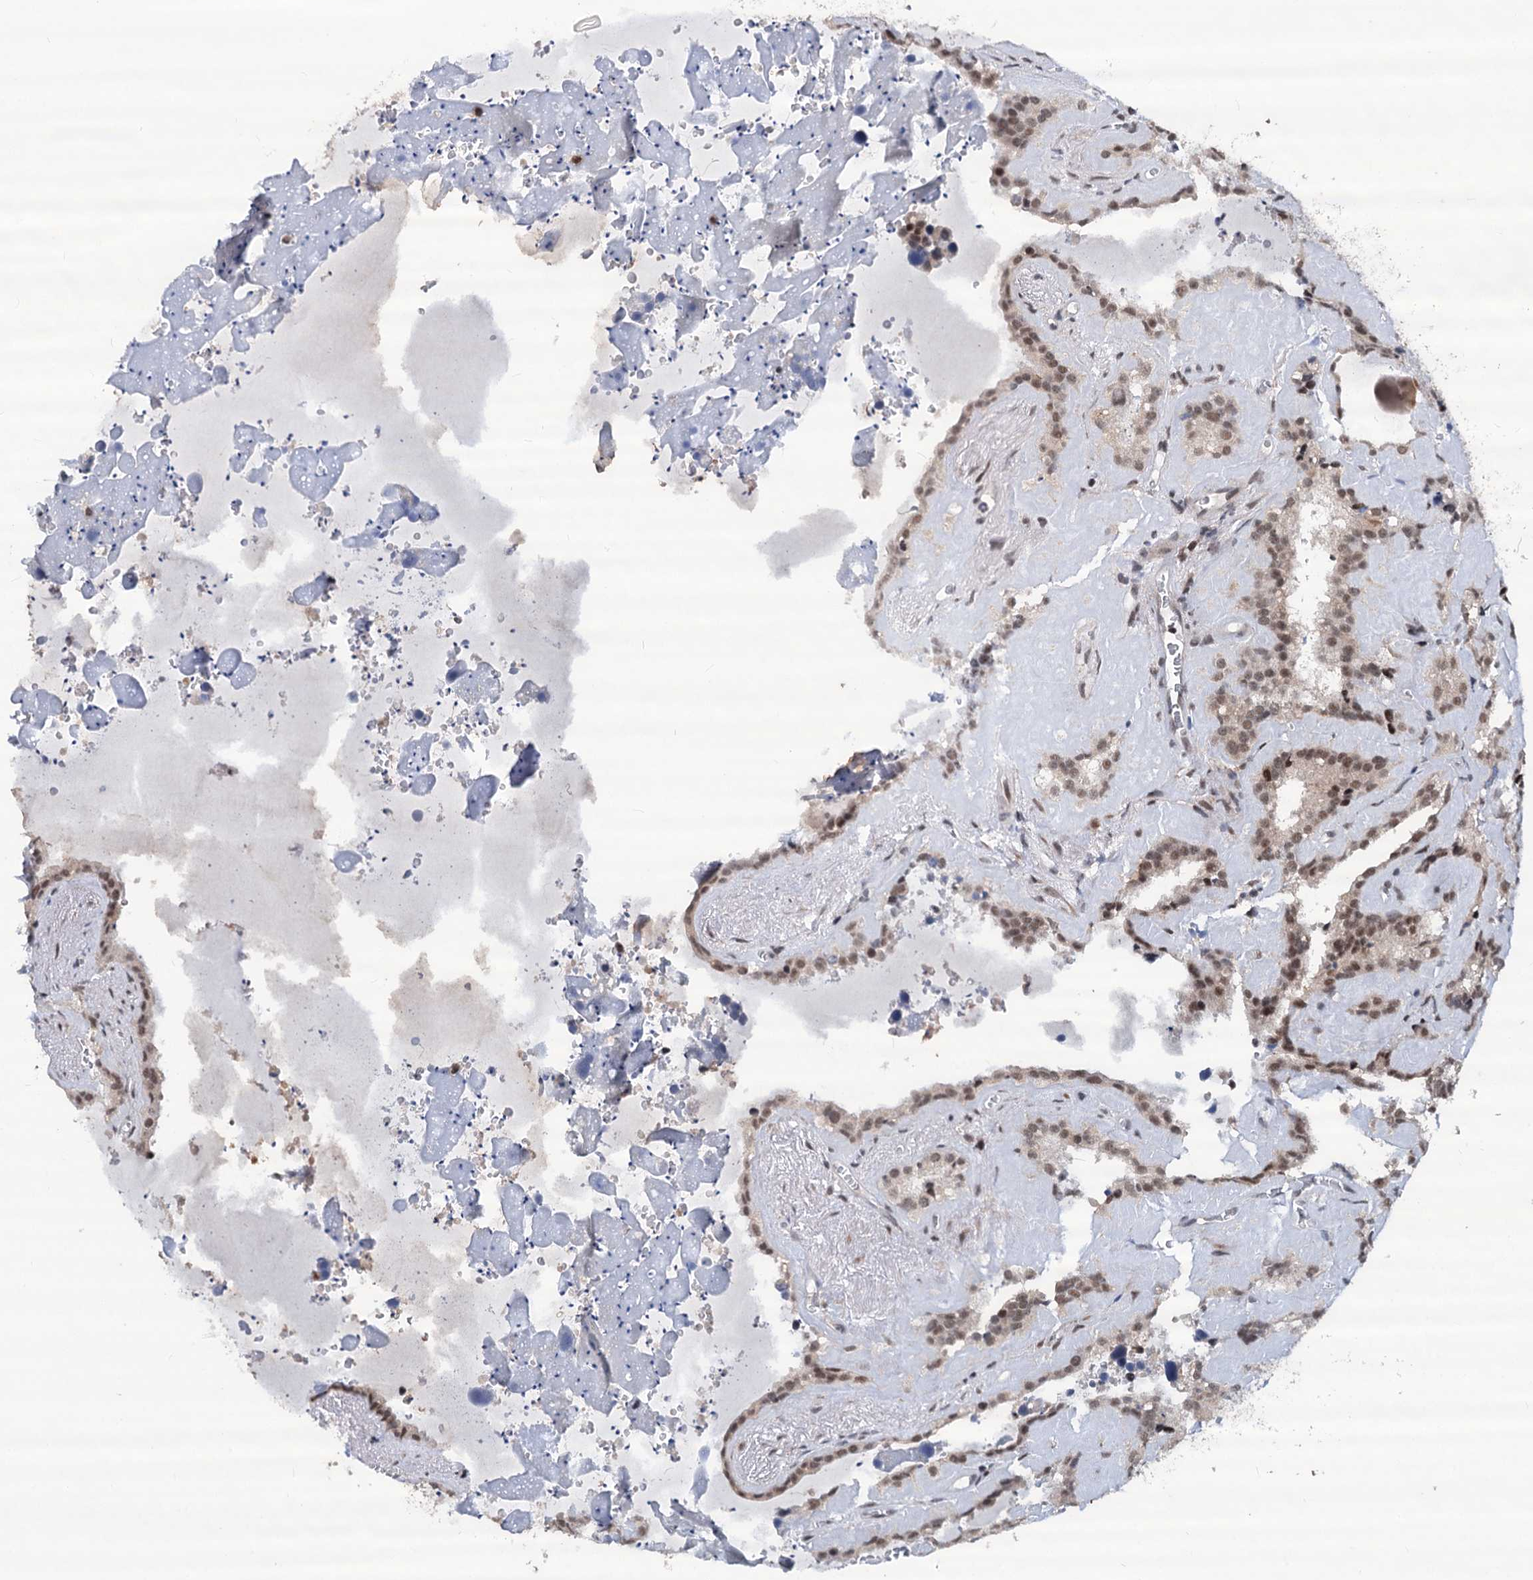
{"staining": {"intensity": "weak", "quantity": ">75%", "location": "nuclear"}, "tissue": "seminal vesicle", "cell_type": "Glandular cells", "image_type": "normal", "snomed": [{"axis": "morphology", "description": "Normal tissue, NOS"}, {"axis": "topography", "description": "Prostate"}, {"axis": "topography", "description": "Seminal veicle"}], "caption": "IHC of normal seminal vesicle displays low levels of weak nuclear staining in approximately >75% of glandular cells.", "gene": "PHF8", "patient": {"sex": "male", "age": 59}}